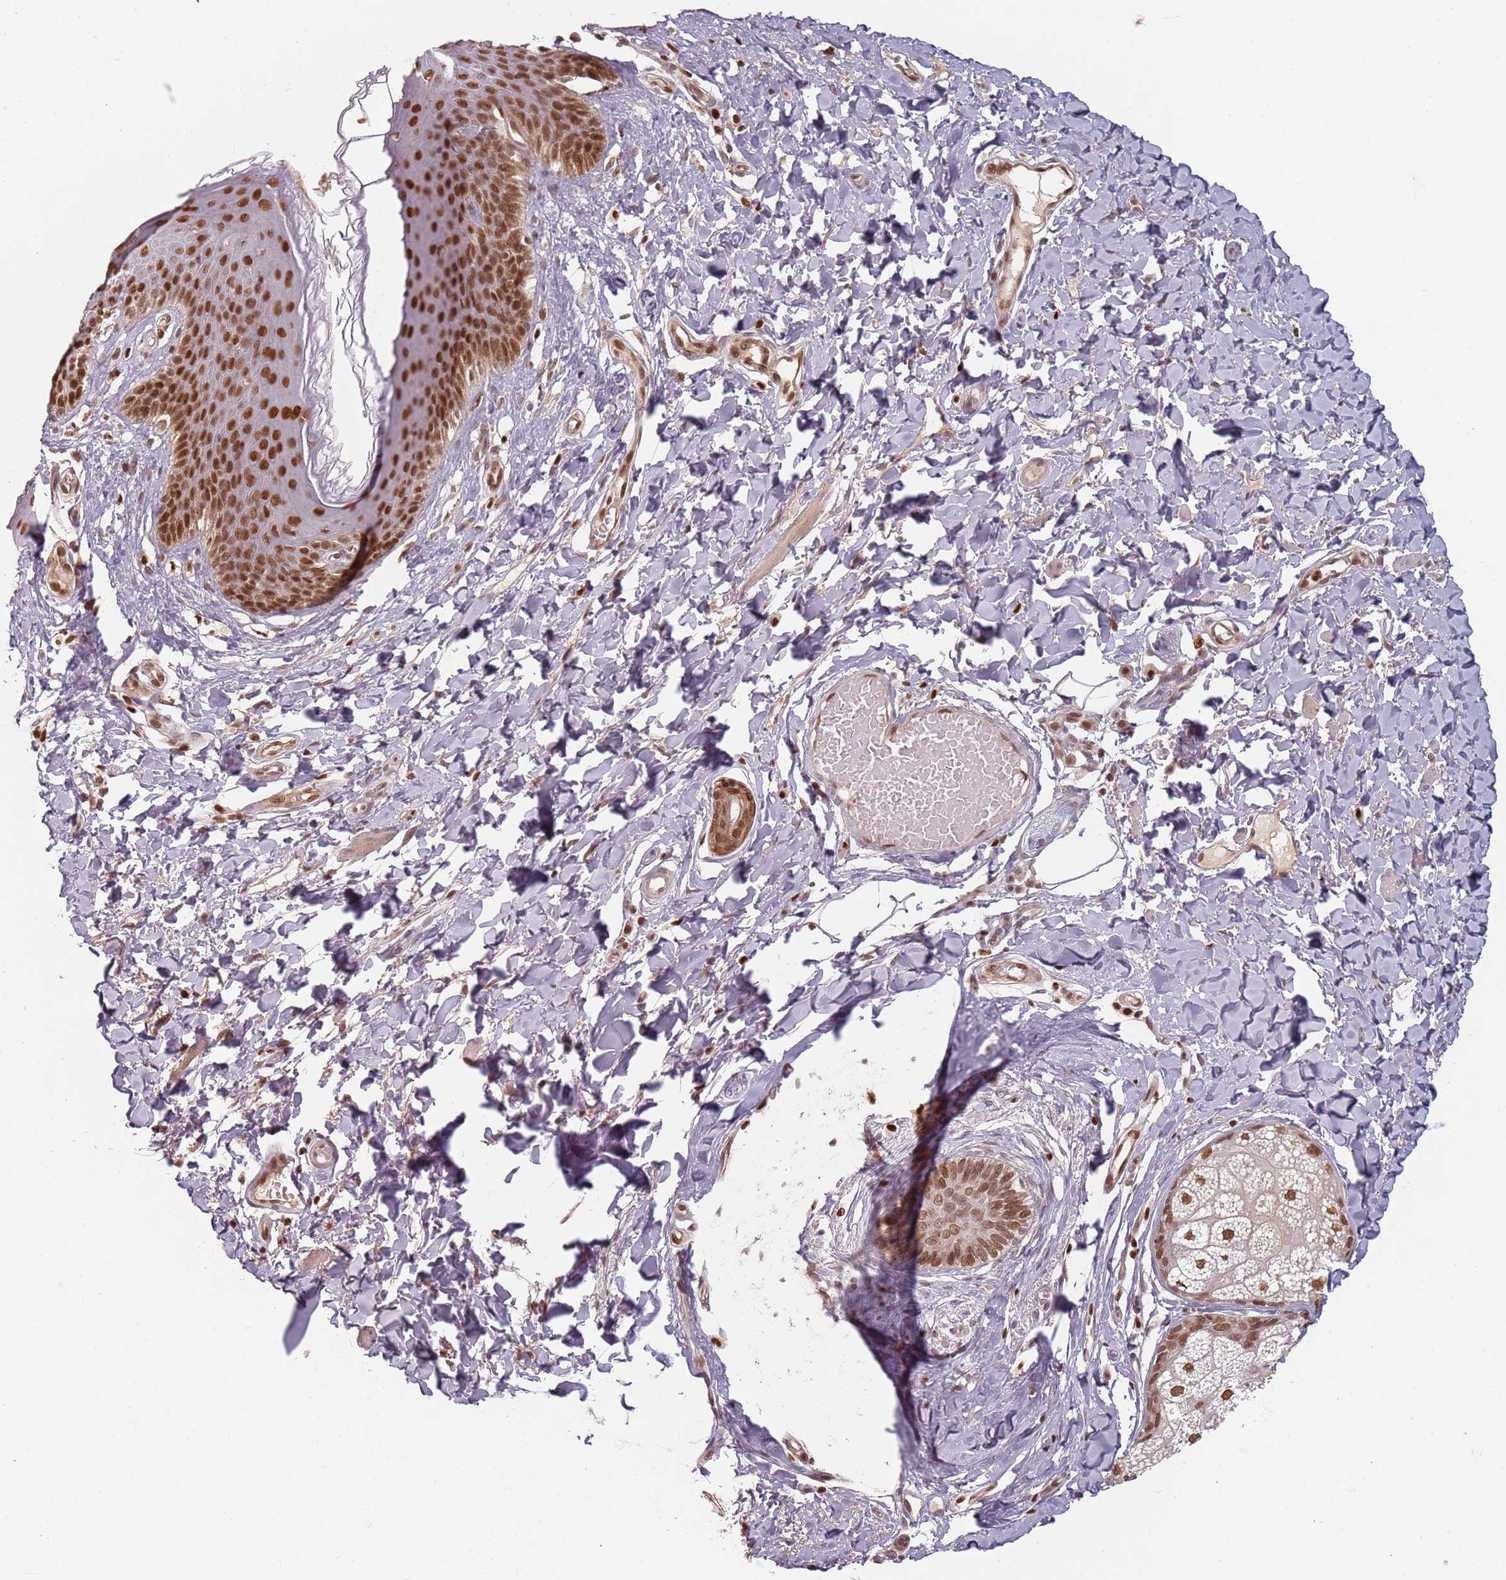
{"staining": {"intensity": "strong", "quantity": ">75%", "location": "nuclear"}, "tissue": "skin", "cell_type": "Epidermal cells", "image_type": "normal", "snomed": [{"axis": "morphology", "description": "Normal tissue, NOS"}, {"axis": "topography", "description": "Vulva"}], "caption": "A brown stain highlights strong nuclear staining of a protein in epidermal cells of unremarkable human skin.", "gene": "NUP50", "patient": {"sex": "female", "age": 66}}